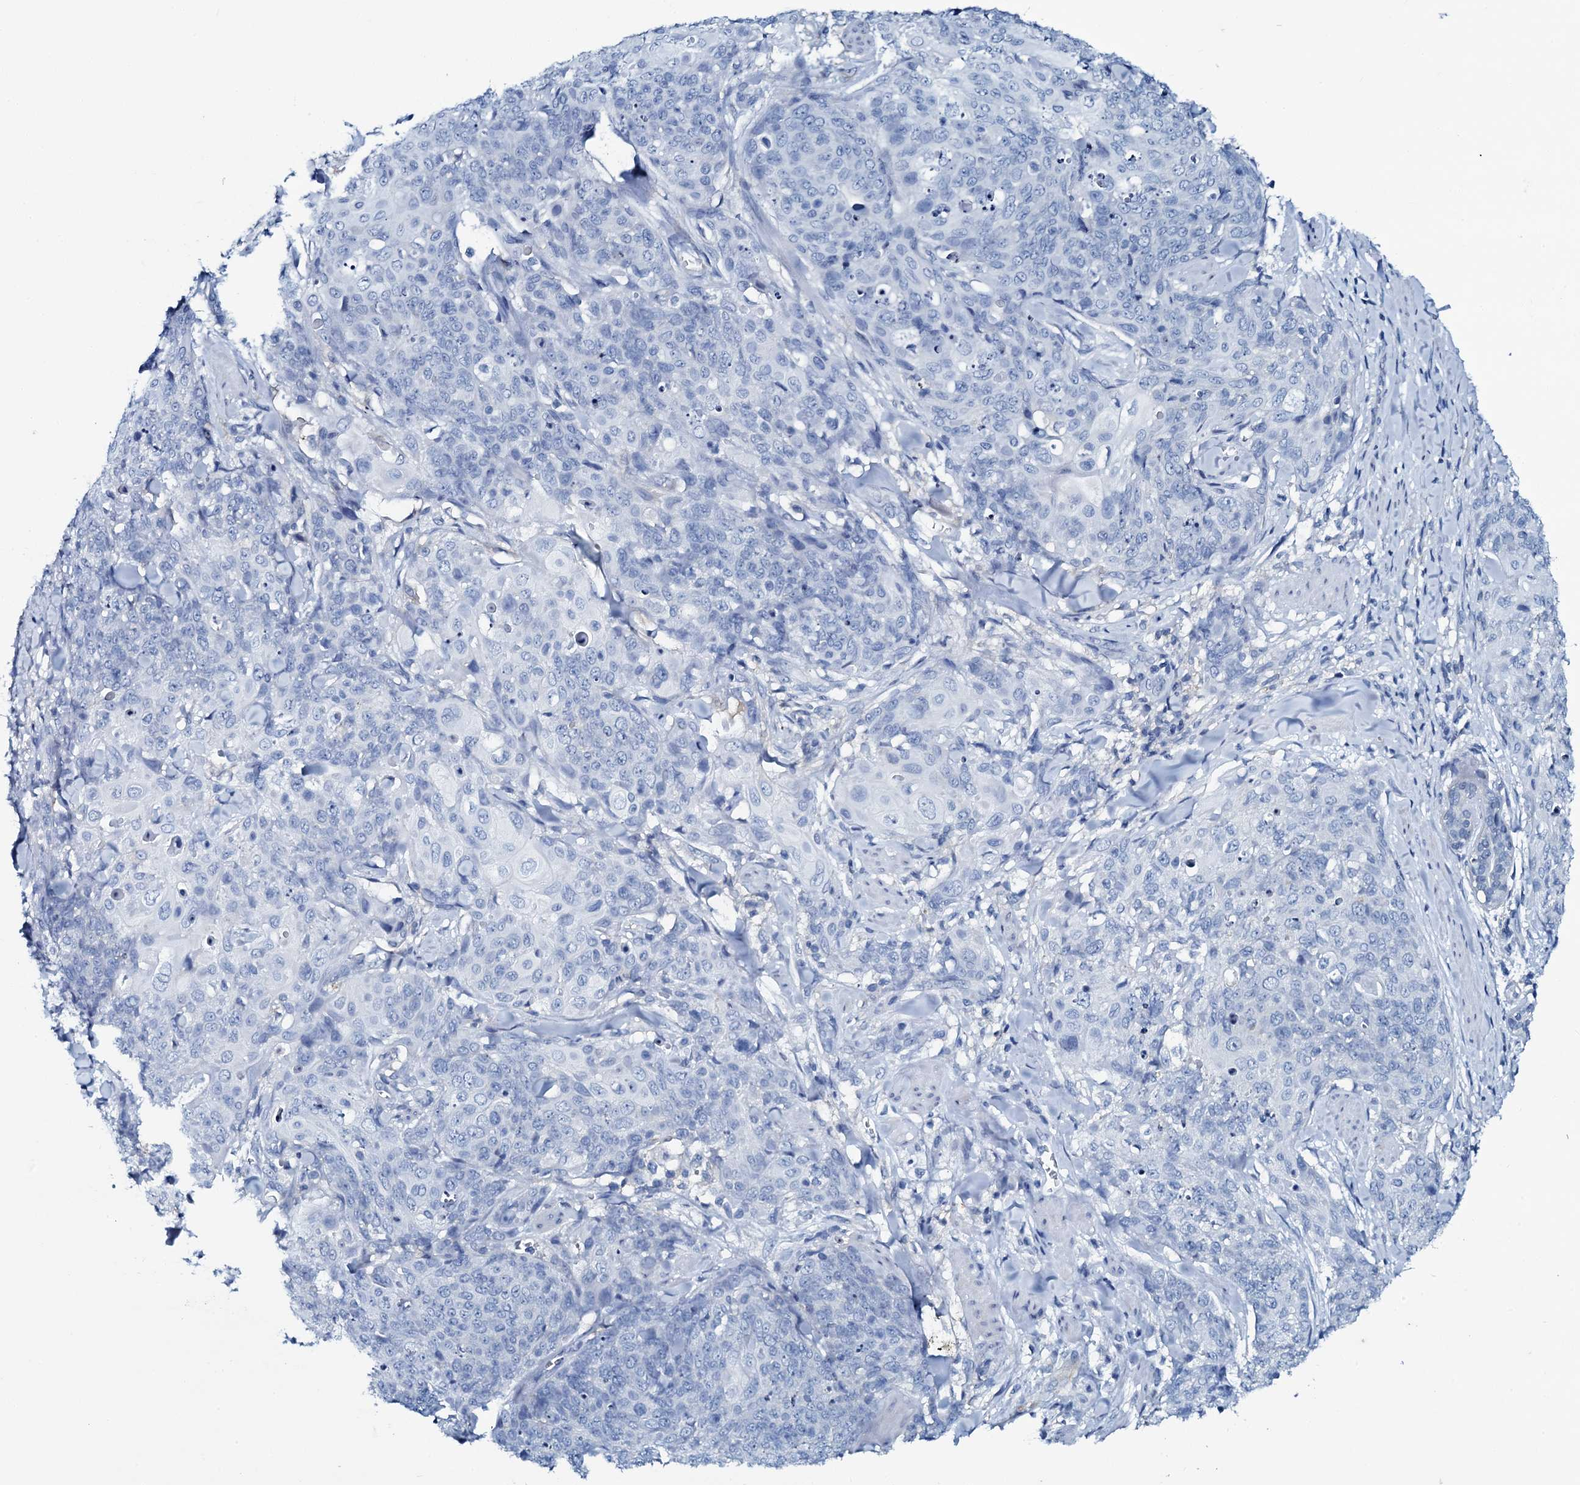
{"staining": {"intensity": "negative", "quantity": "none", "location": "none"}, "tissue": "skin cancer", "cell_type": "Tumor cells", "image_type": "cancer", "snomed": [{"axis": "morphology", "description": "Squamous cell carcinoma, NOS"}, {"axis": "topography", "description": "Skin"}, {"axis": "topography", "description": "Vulva"}], "caption": "DAB immunohistochemical staining of squamous cell carcinoma (skin) shows no significant expression in tumor cells. The staining is performed using DAB brown chromogen with nuclei counter-stained in using hematoxylin.", "gene": "SLC4A7", "patient": {"sex": "female", "age": 85}}